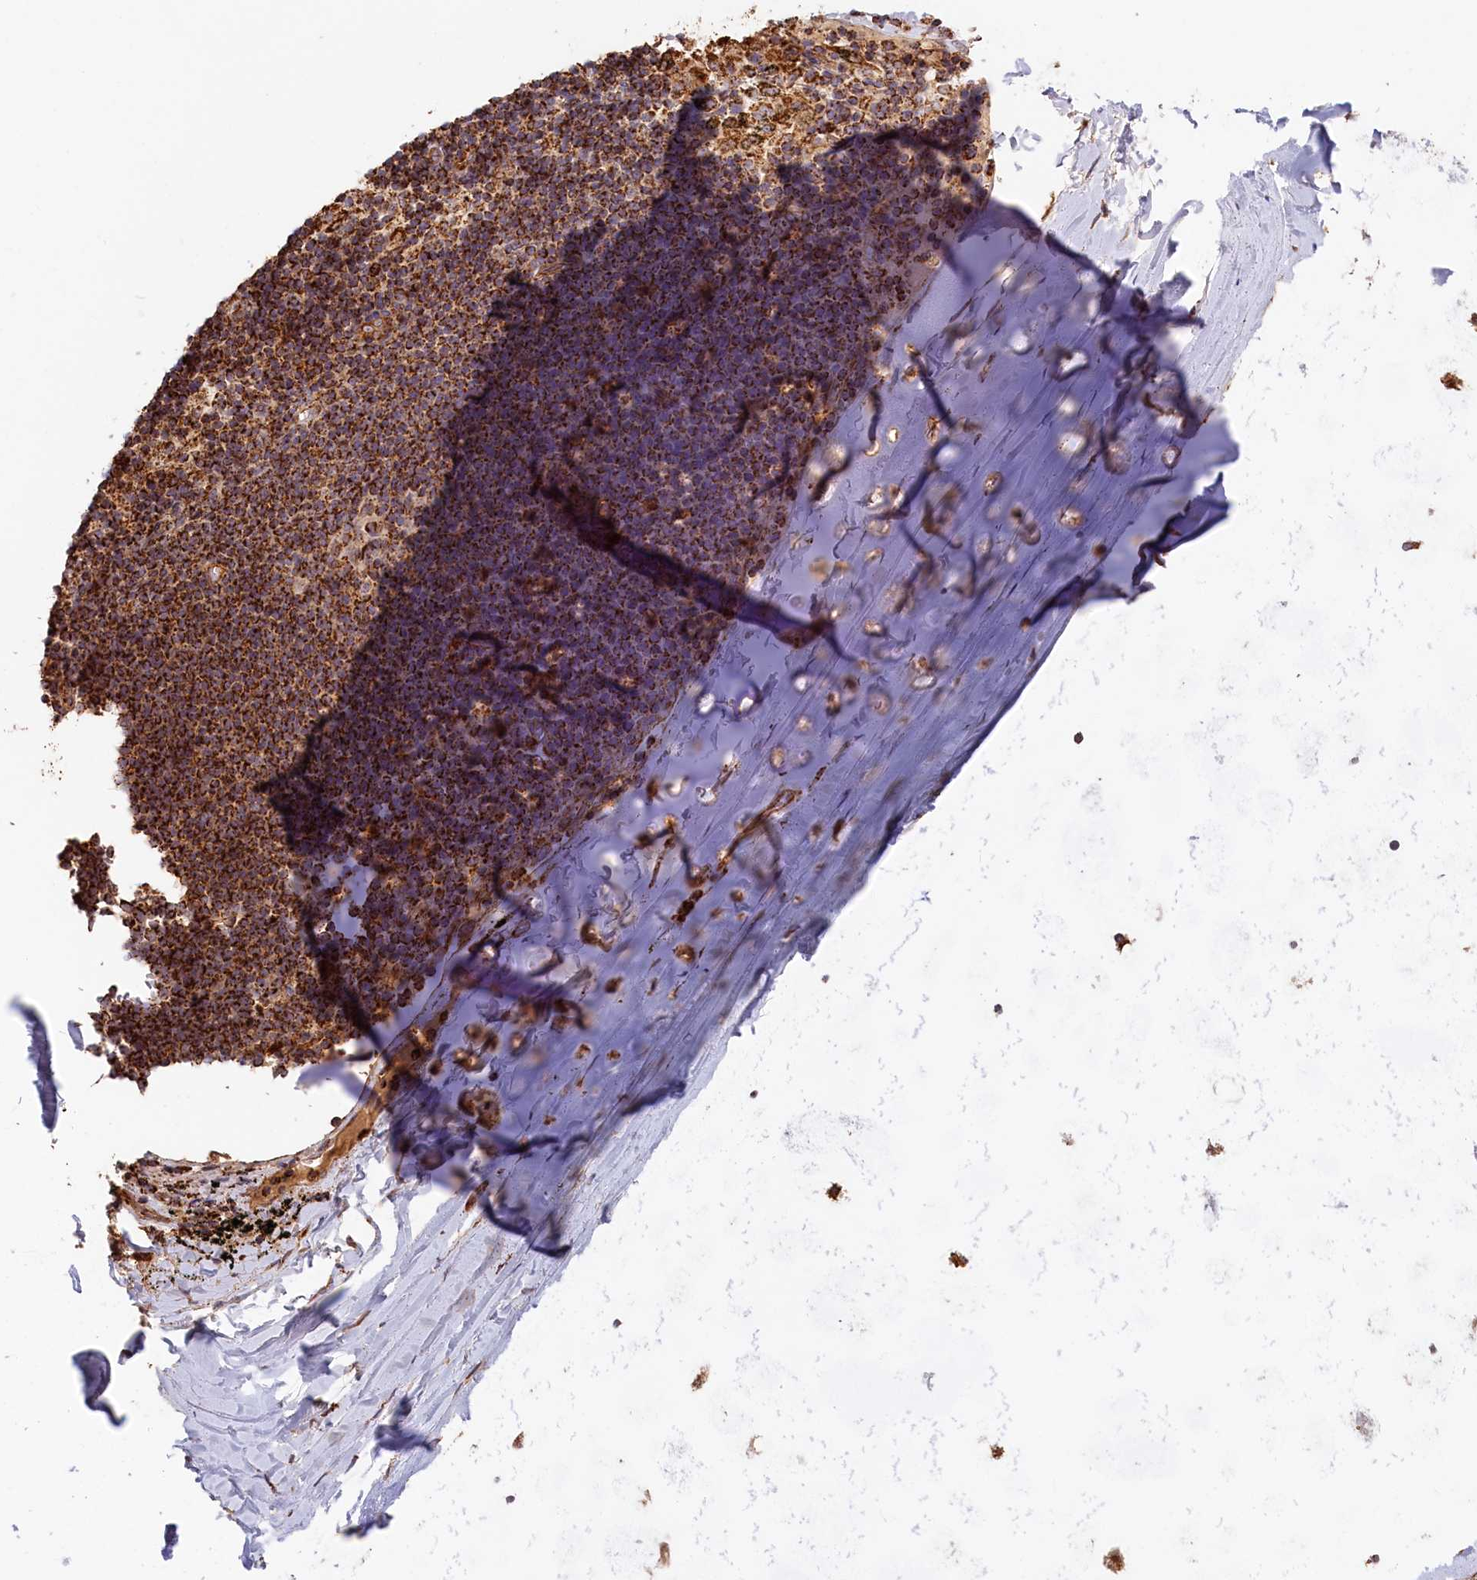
{"staining": {"intensity": "weak", "quantity": ">75%", "location": "cytoplasmic/membranous"}, "tissue": "adipose tissue", "cell_type": "Adipocytes", "image_type": "normal", "snomed": [{"axis": "morphology", "description": "Normal tissue, NOS"}, {"axis": "topography", "description": "Lymph node"}, {"axis": "topography", "description": "Bronchus"}], "caption": "This histopathology image demonstrates IHC staining of normal adipose tissue, with low weak cytoplasmic/membranous positivity in approximately >75% of adipocytes.", "gene": "MACROD1", "patient": {"sex": "male", "age": 63}}